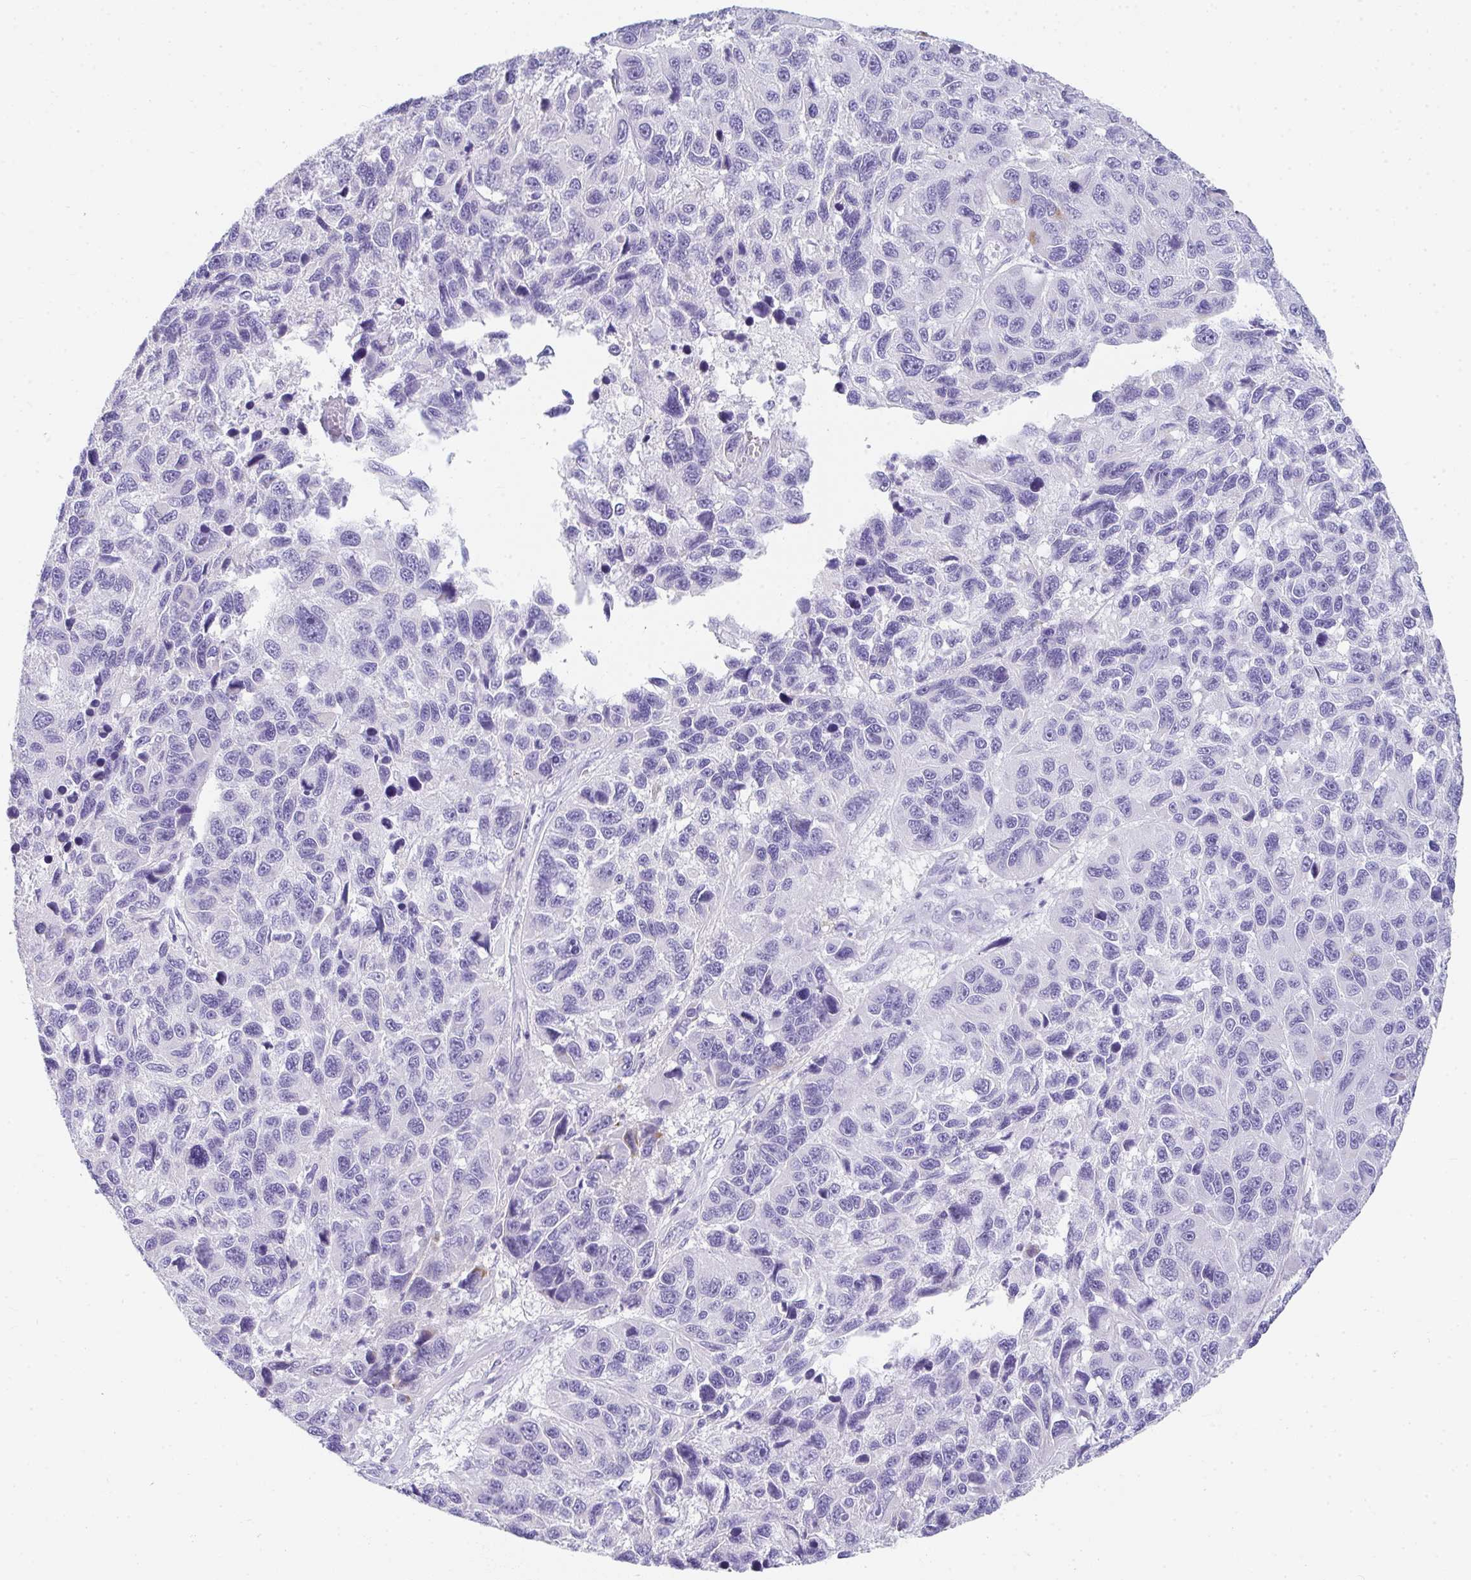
{"staining": {"intensity": "negative", "quantity": "none", "location": "none"}, "tissue": "melanoma", "cell_type": "Tumor cells", "image_type": "cancer", "snomed": [{"axis": "morphology", "description": "Malignant melanoma, NOS"}, {"axis": "topography", "description": "Skin"}], "caption": "The IHC micrograph has no significant positivity in tumor cells of malignant melanoma tissue. (Brightfield microscopy of DAB immunohistochemistry at high magnification).", "gene": "RLF", "patient": {"sex": "male", "age": 53}}